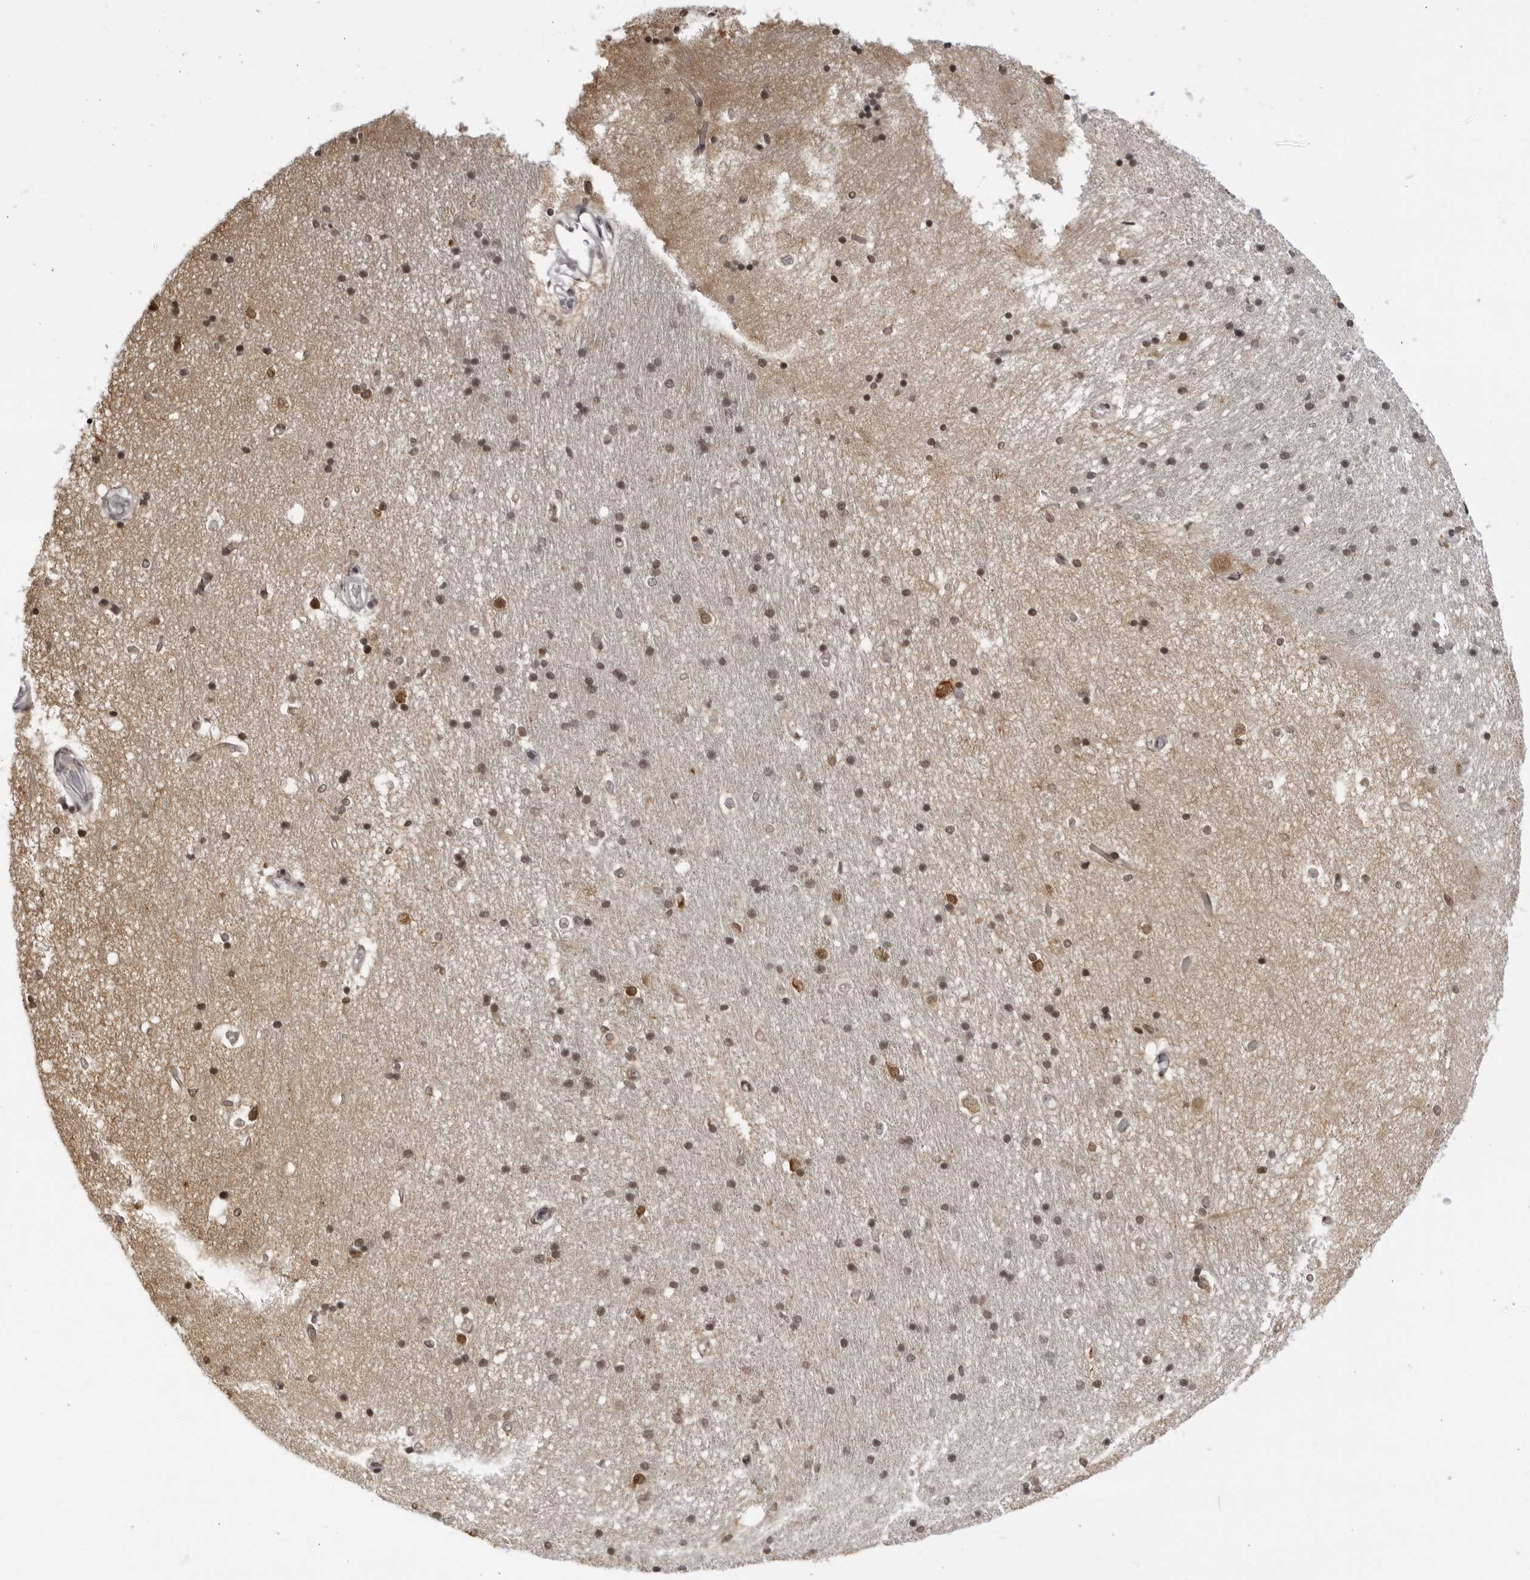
{"staining": {"intensity": "weak", "quantity": "<25%", "location": "nuclear"}, "tissue": "hippocampus", "cell_type": "Glial cells", "image_type": "normal", "snomed": [{"axis": "morphology", "description": "Normal tissue, NOS"}, {"axis": "topography", "description": "Hippocampus"}], "caption": "DAB (3,3'-diaminobenzidine) immunohistochemical staining of benign human hippocampus demonstrates no significant expression in glial cells.", "gene": "RASGEF1C", "patient": {"sex": "male", "age": 45}}